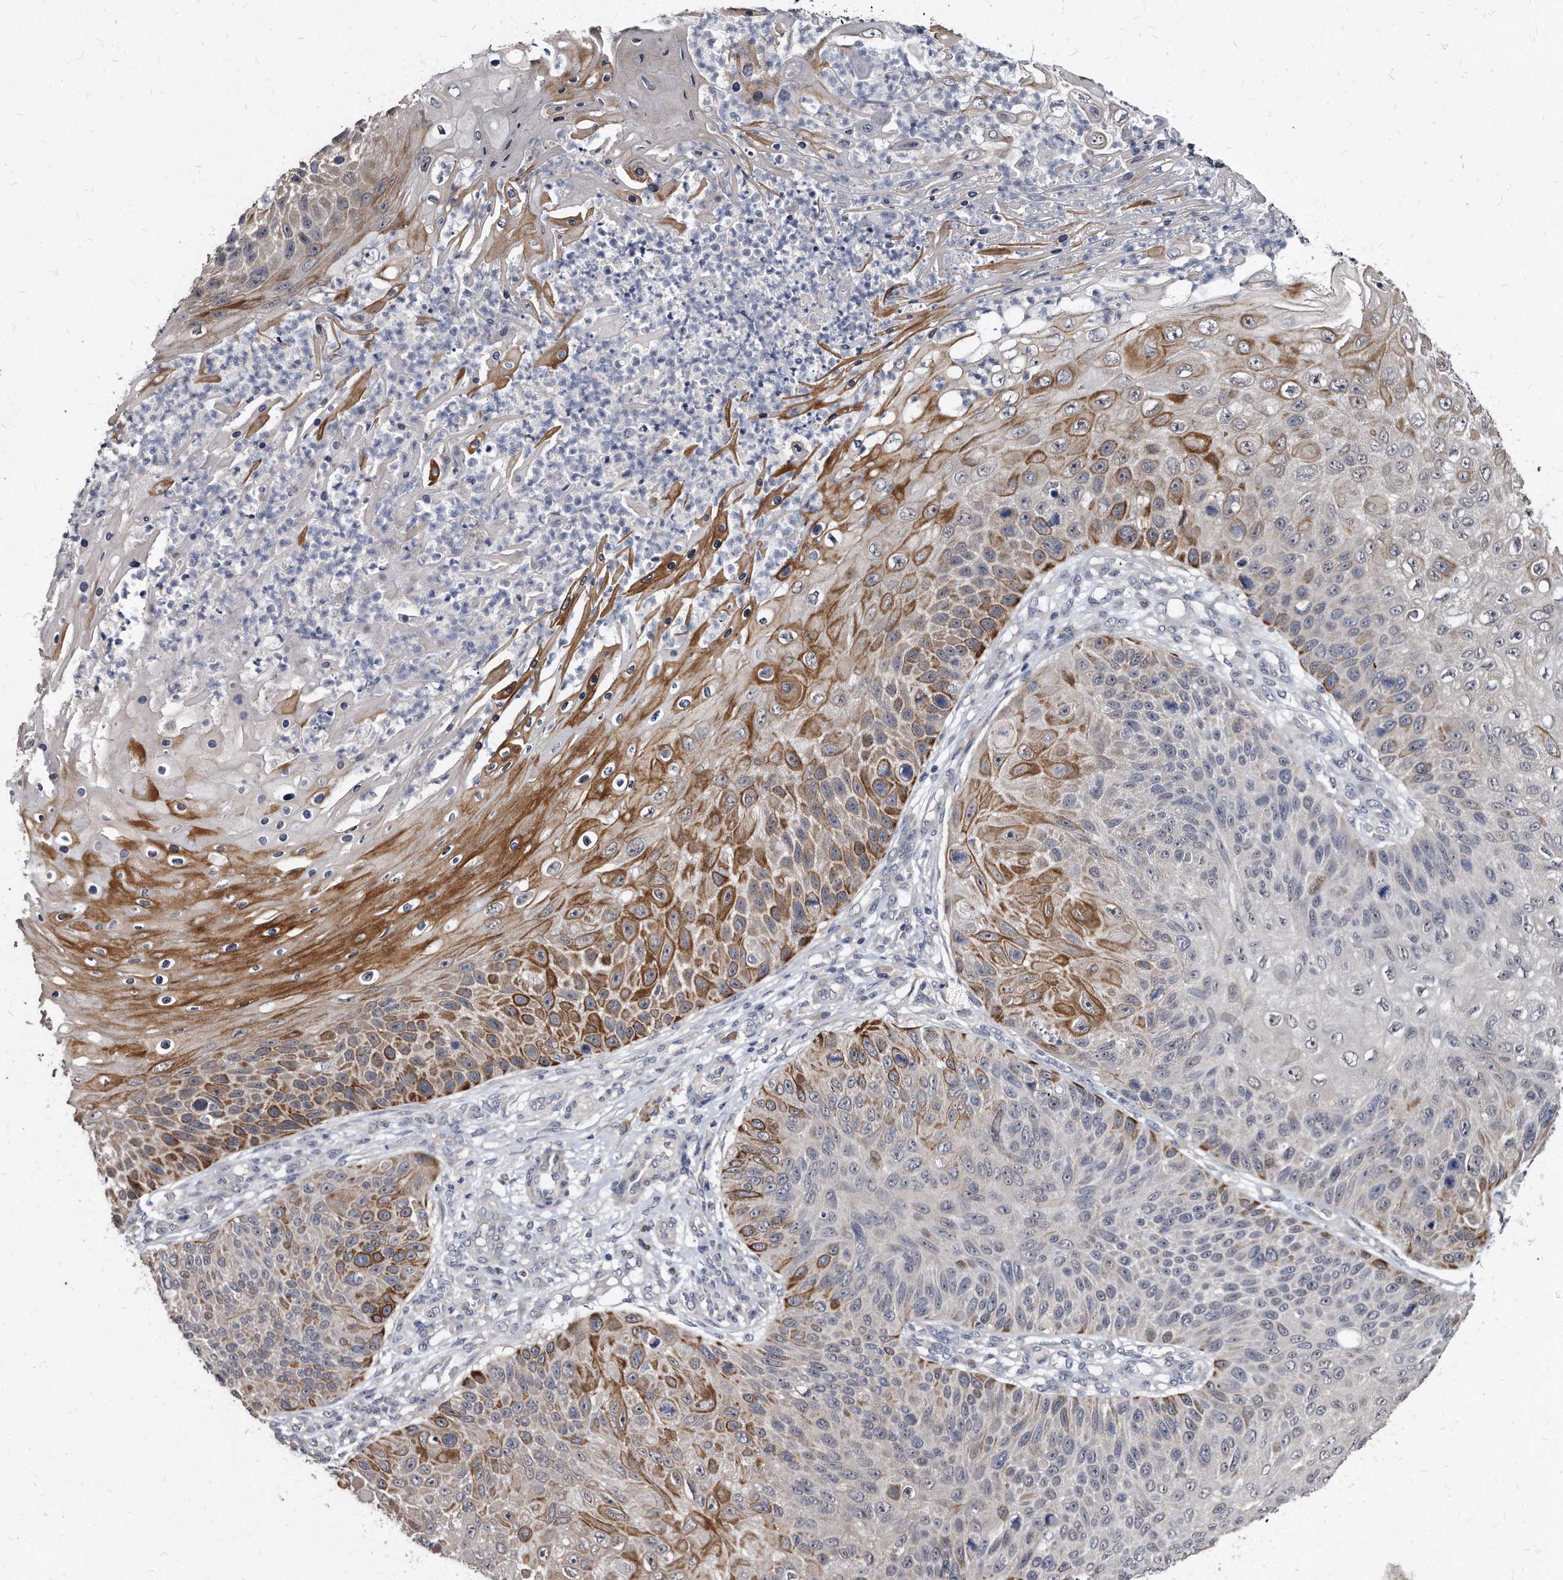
{"staining": {"intensity": "moderate", "quantity": "25%-75%", "location": "cytoplasmic/membranous"}, "tissue": "skin cancer", "cell_type": "Tumor cells", "image_type": "cancer", "snomed": [{"axis": "morphology", "description": "Squamous cell carcinoma, NOS"}, {"axis": "topography", "description": "Skin"}], "caption": "This histopathology image reveals immunohistochemistry staining of human skin cancer (squamous cell carcinoma), with medium moderate cytoplasmic/membranous staining in approximately 25%-75% of tumor cells.", "gene": "KLHDC3", "patient": {"sex": "female", "age": 88}}